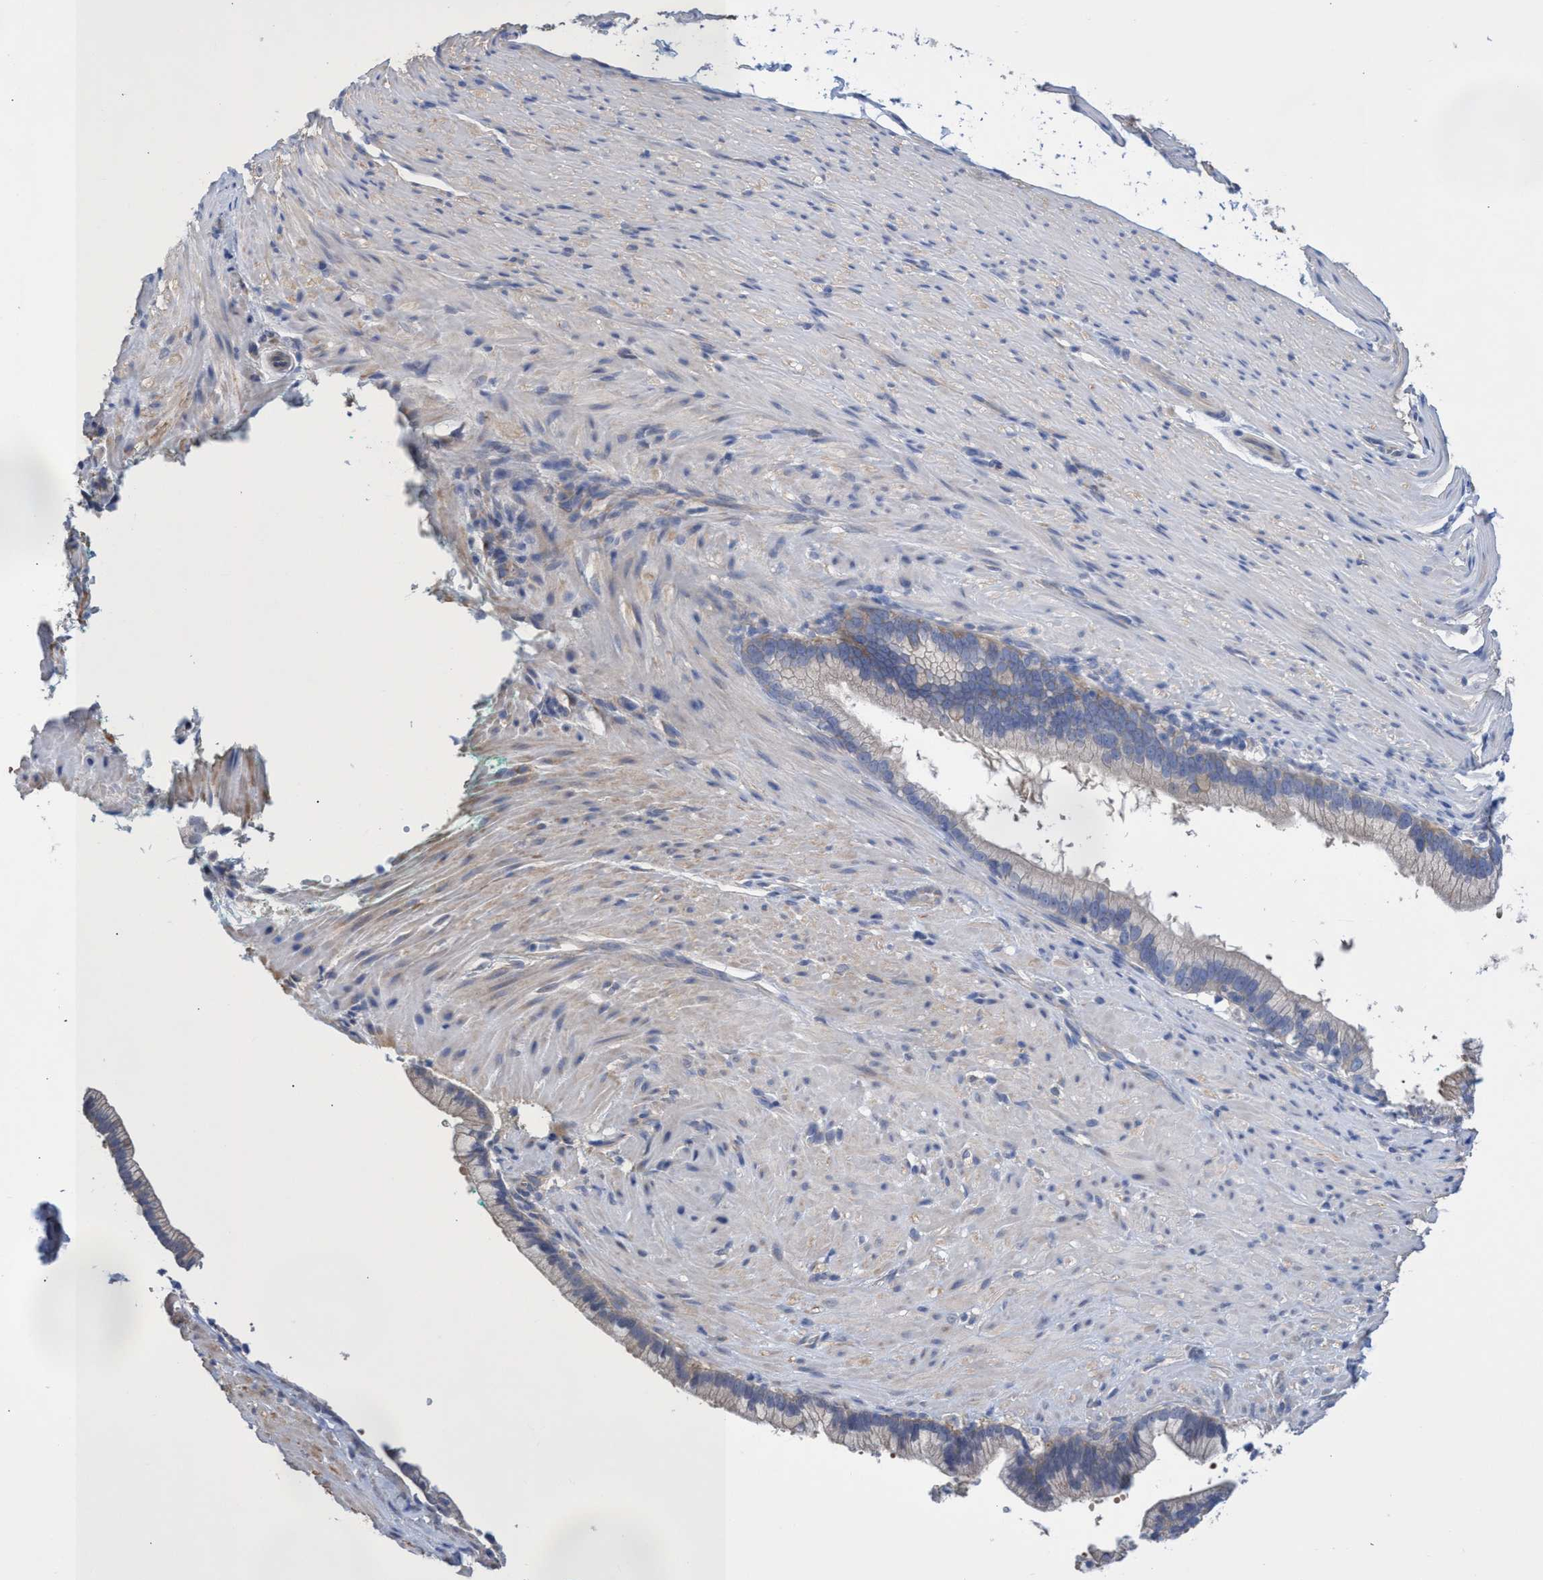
{"staining": {"intensity": "negative", "quantity": "none", "location": "none"}, "tissue": "pancreatic cancer", "cell_type": "Tumor cells", "image_type": "cancer", "snomed": [{"axis": "morphology", "description": "Adenocarcinoma, NOS"}, {"axis": "topography", "description": "Pancreas"}], "caption": "High power microscopy micrograph of an IHC histopathology image of pancreatic cancer (adenocarcinoma), revealing no significant positivity in tumor cells.", "gene": "SVEP1", "patient": {"sex": "male", "age": 69}}